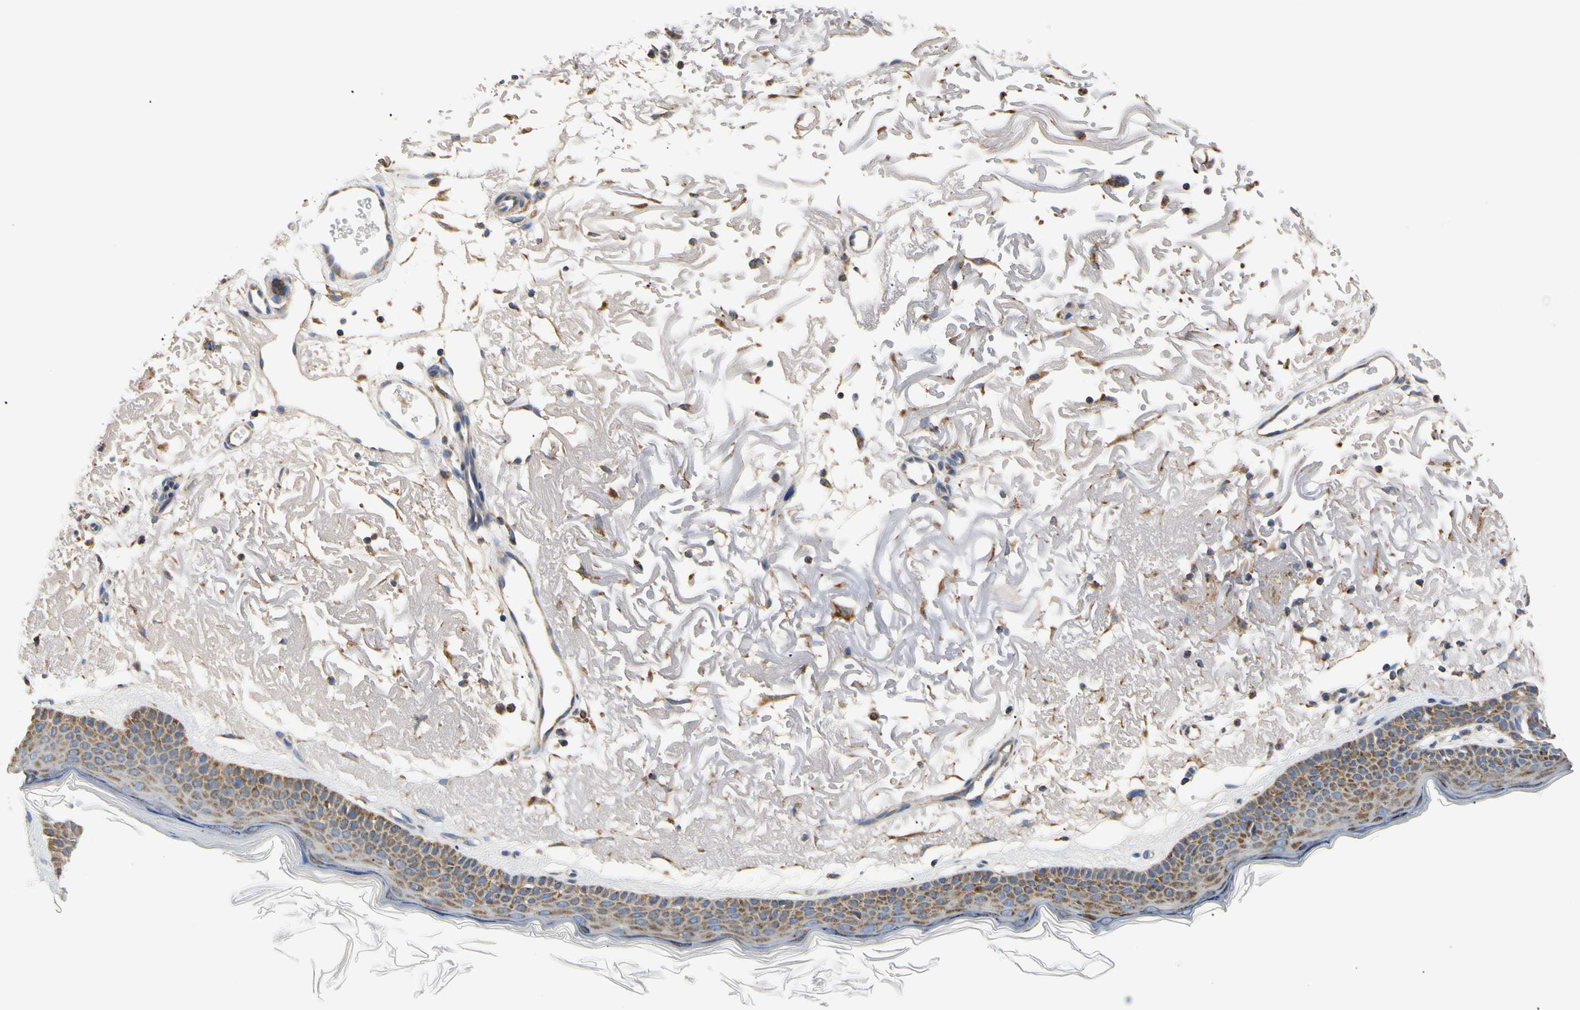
{"staining": {"intensity": "moderate", "quantity": ">75%", "location": "cytoplasmic/membranous"}, "tissue": "skin", "cell_type": "Fibroblasts", "image_type": "normal", "snomed": [{"axis": "morphology", "description": "Normal tissue, NOS"}, {"axis": "topography", "description": "Skin"}], "caption": "Skin stained with DAB (3,3'-diaminobenzidine) IHC demonstrates medium levels of moderate cytoplasmic/membranous expression in approximately >75% of fibroblasts. (Brightfield microscopy of DAB IHC at high magnification).", "gene": "PLGRKT", "patient": {"sex": "female", "age": 90}}